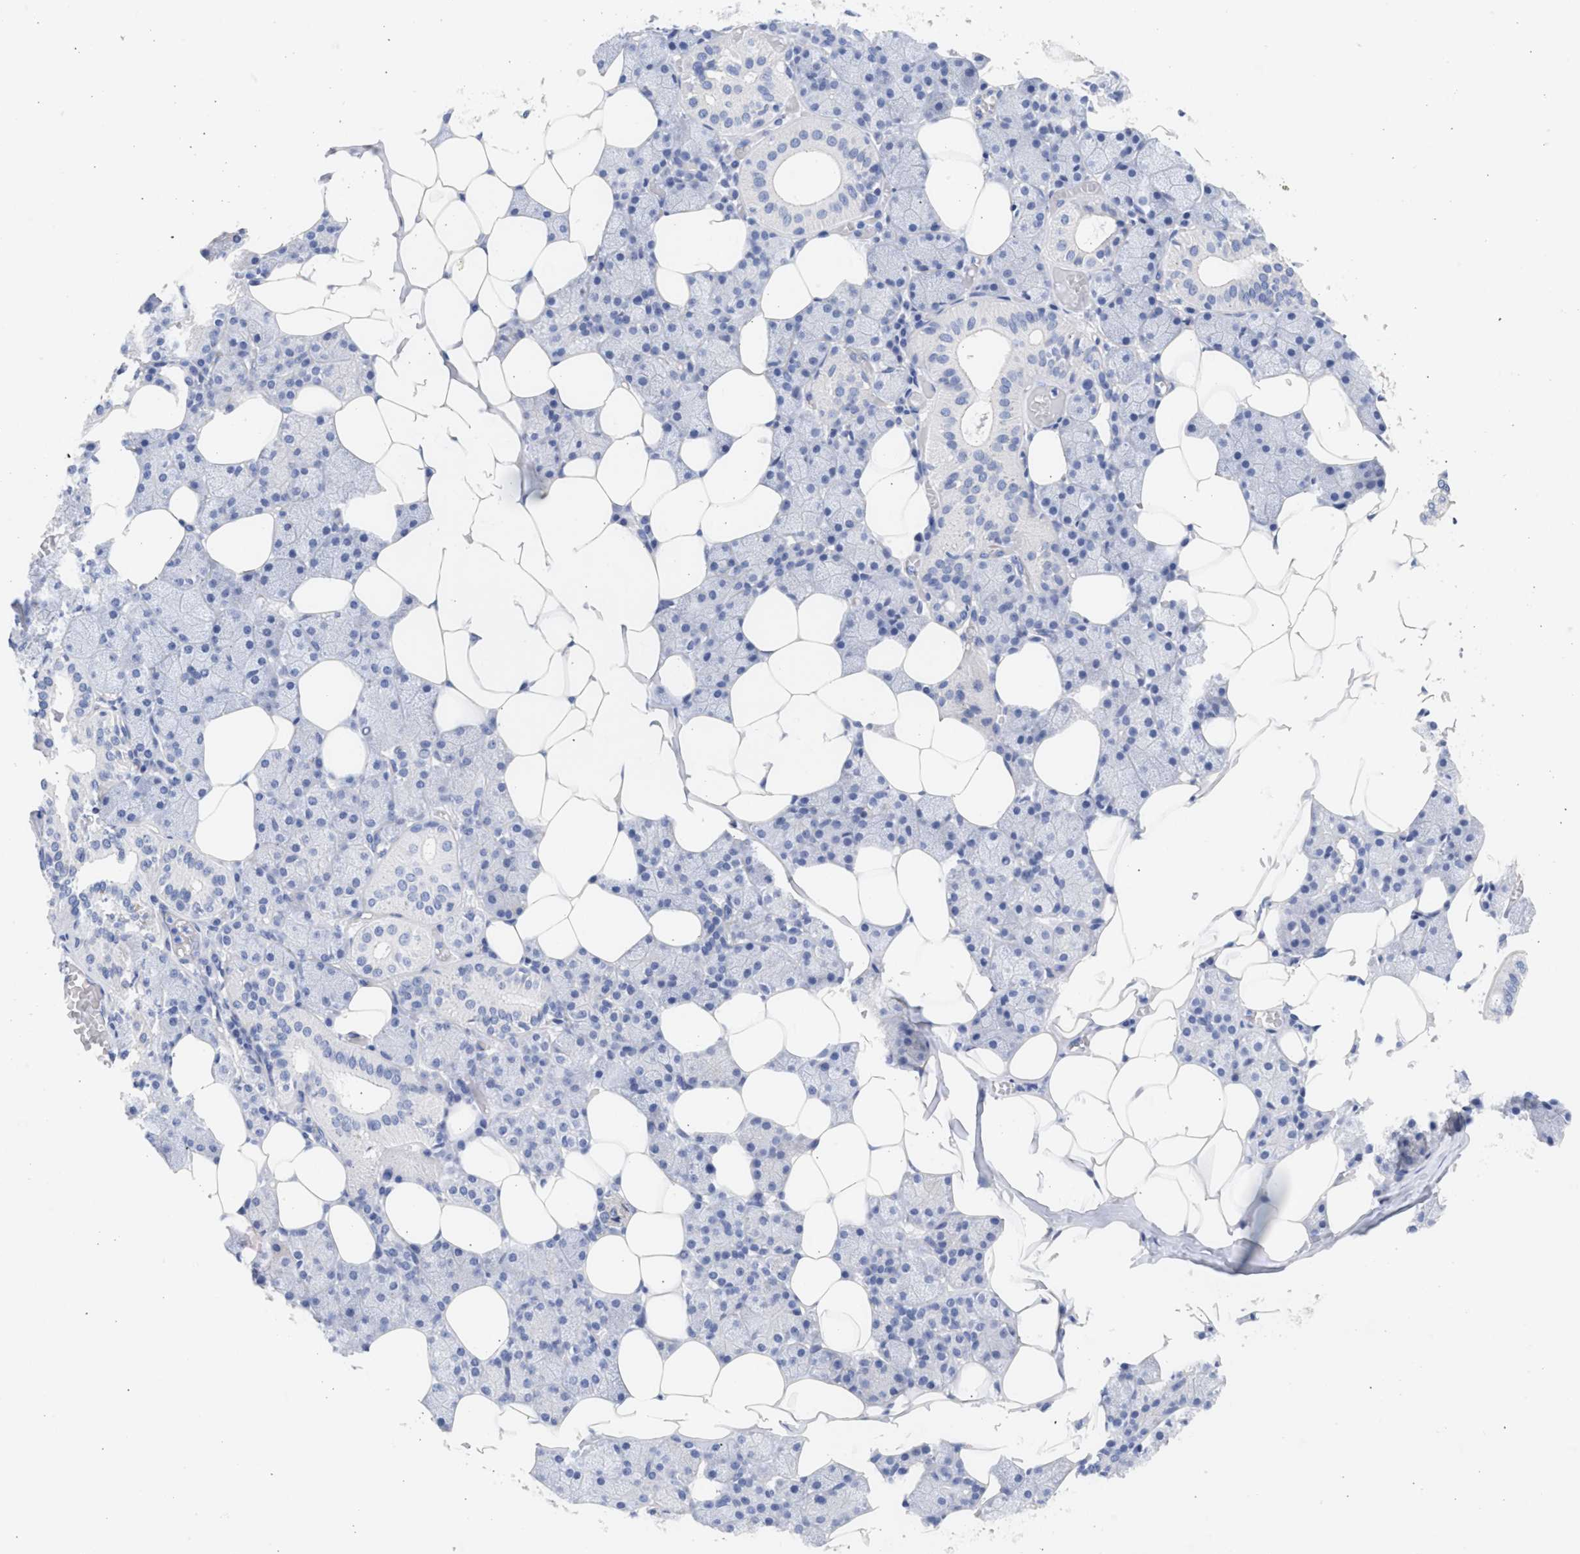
{"staining": {"intensity": "negative", "quantity": "none", "location": "none"}, "tissue": "salivary gland", "cell_type": "Glandular cells", "image_type": "normal", "snomed": [{"axis": "morphology", "description": "Normal tissue, NOS"}, {"axis": "topography", "description": "Salivary gland"}], "caption": "A high-resolution image shows immunohistochemistry staining of benign salivary gland, which exhibits no significant staining in glandular cells.", "gene": "SPATA3", "patient": {"sex": "female", "age": 33}}